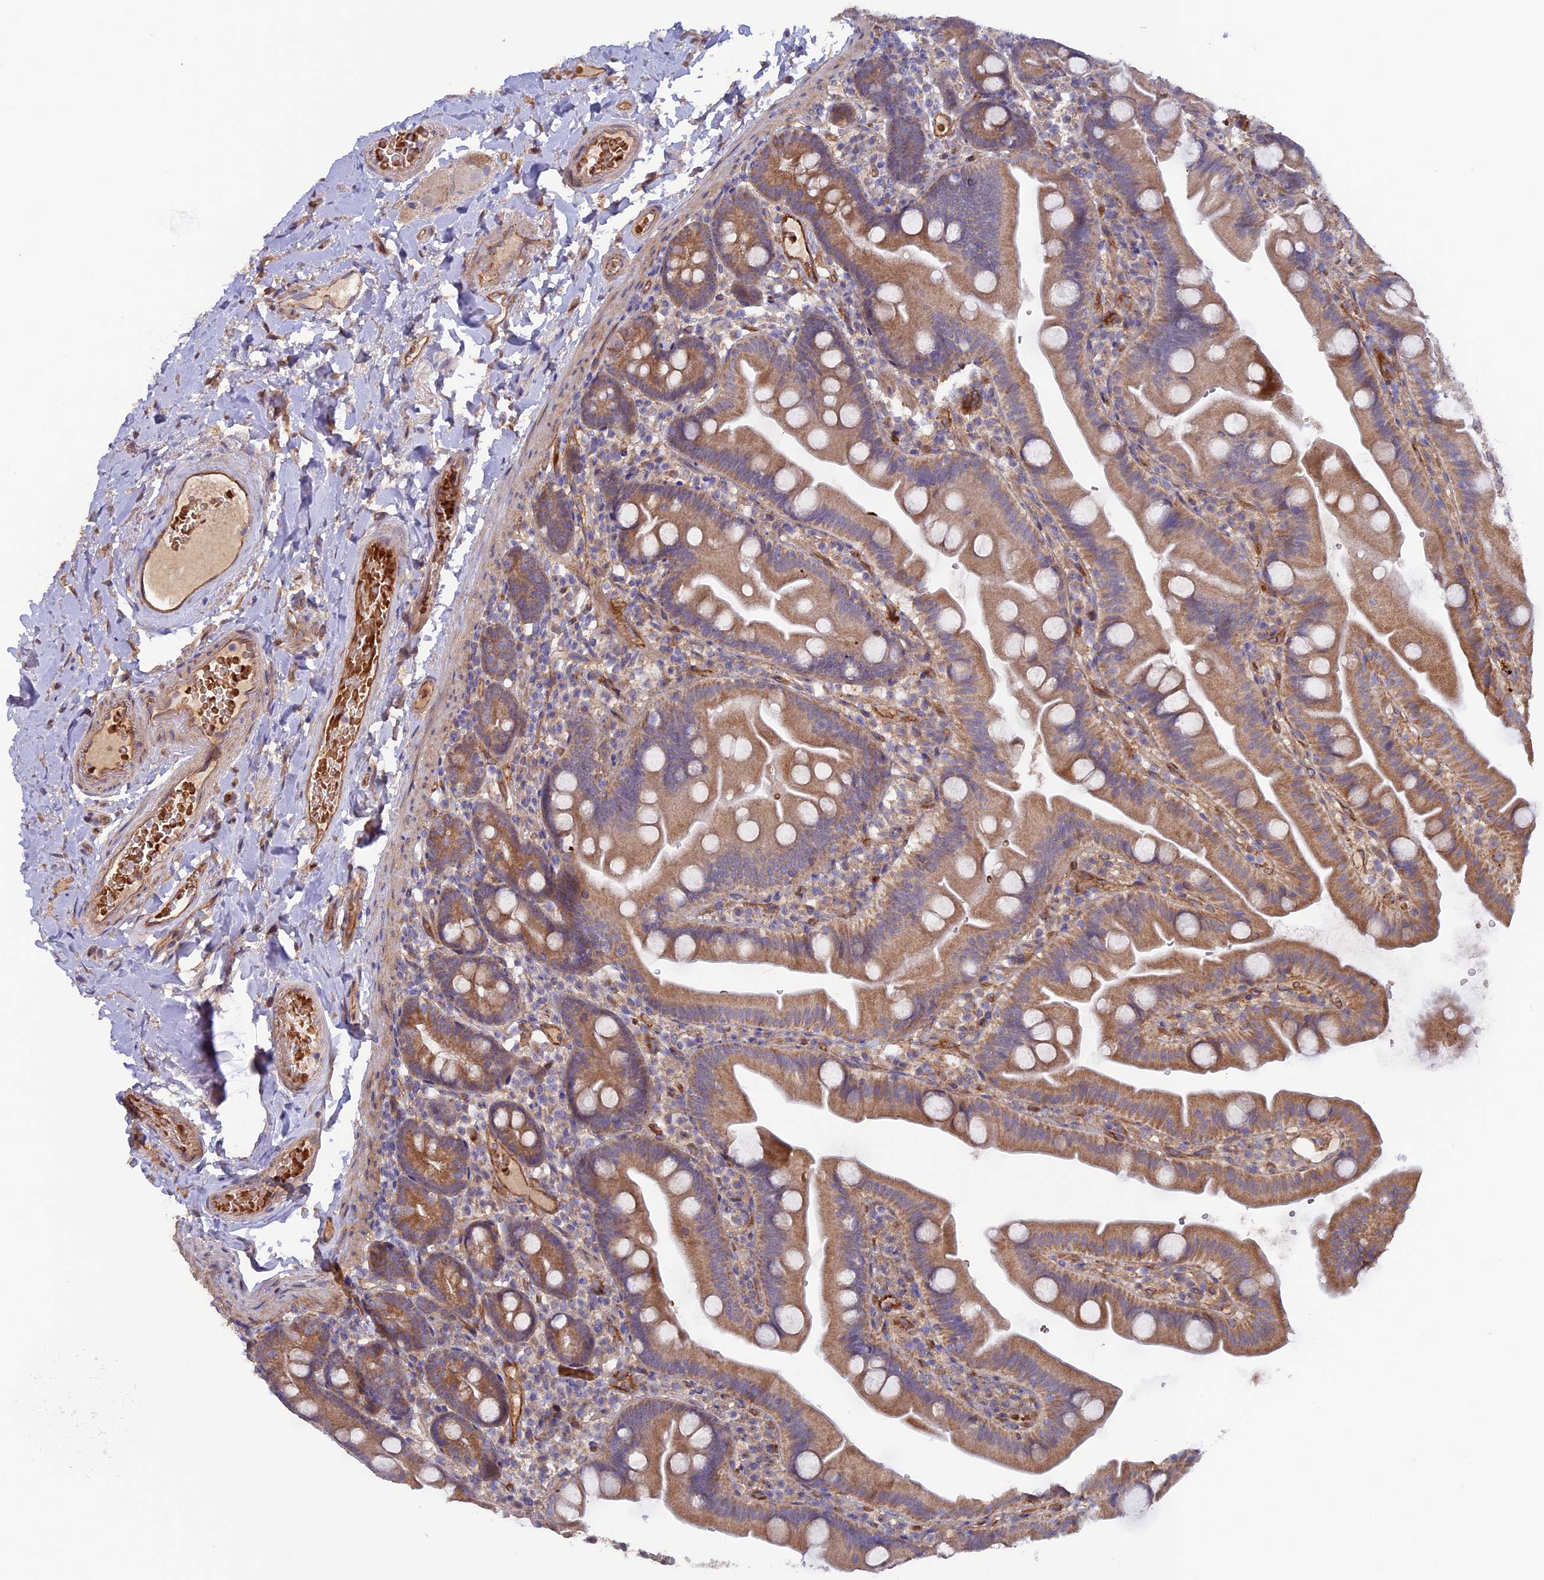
{"staining": {"intensity": "moderate", "quantity": "25%-75%", "location": "cytoplasmic/membranous"}, "tissue": "small intestine", "cell_type": "Glandular cells", "image_type": "normal", "snomed": [{"axis": "morphology", "description": "Normal tissue, NOS"}, {"axis": "topography", "description": "Small intestine"}], "caption": "Immunohistochemical staining of benign human small intestine demonstrates 25%-75% levels of moderate cytoplasmic/membranous protein positivity in about 25%-75% of glandular cells.", "gene": "DUS3L", "patient": {"sex": "female", "age": 68}}